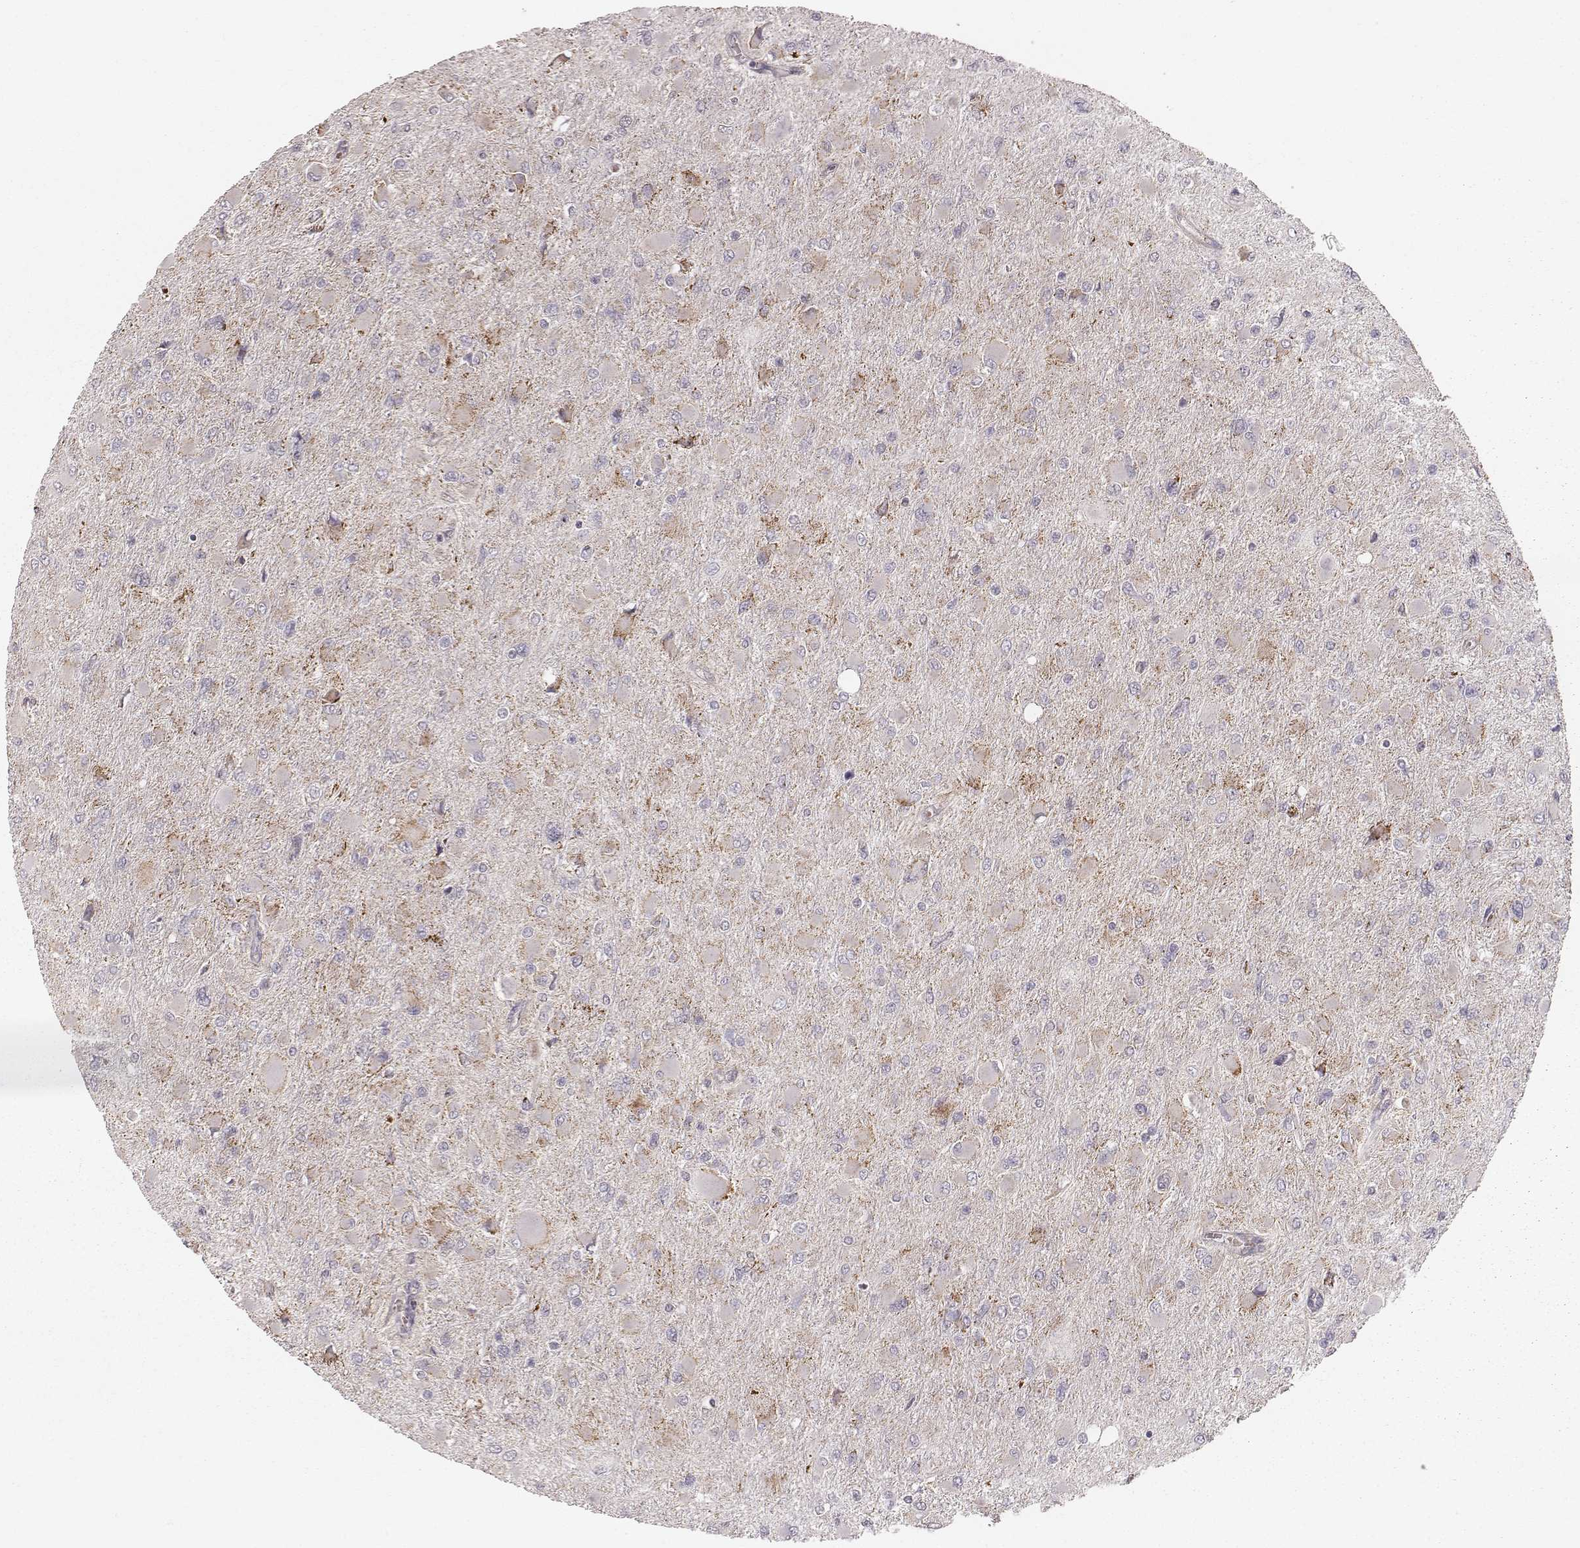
{"staining": {"intensity": "negative", "quantity": "none", "location": "none"}, "tissue": "glioma", "cell_type": "Tumor cells", "image_type": "cancer", "snomed": [{"axis": "morphology", "description": "Glioma, malignant, High grade"}, {"axis": "topography", "description": "Cerebral cortex"}], "caption": "This is an immunohistochemistry histopathology image of malignant glioma (high-grade). There is no expression in tumor cells.", "gene": "TUFM", "patient": {"sex": "female", "age": 36}}